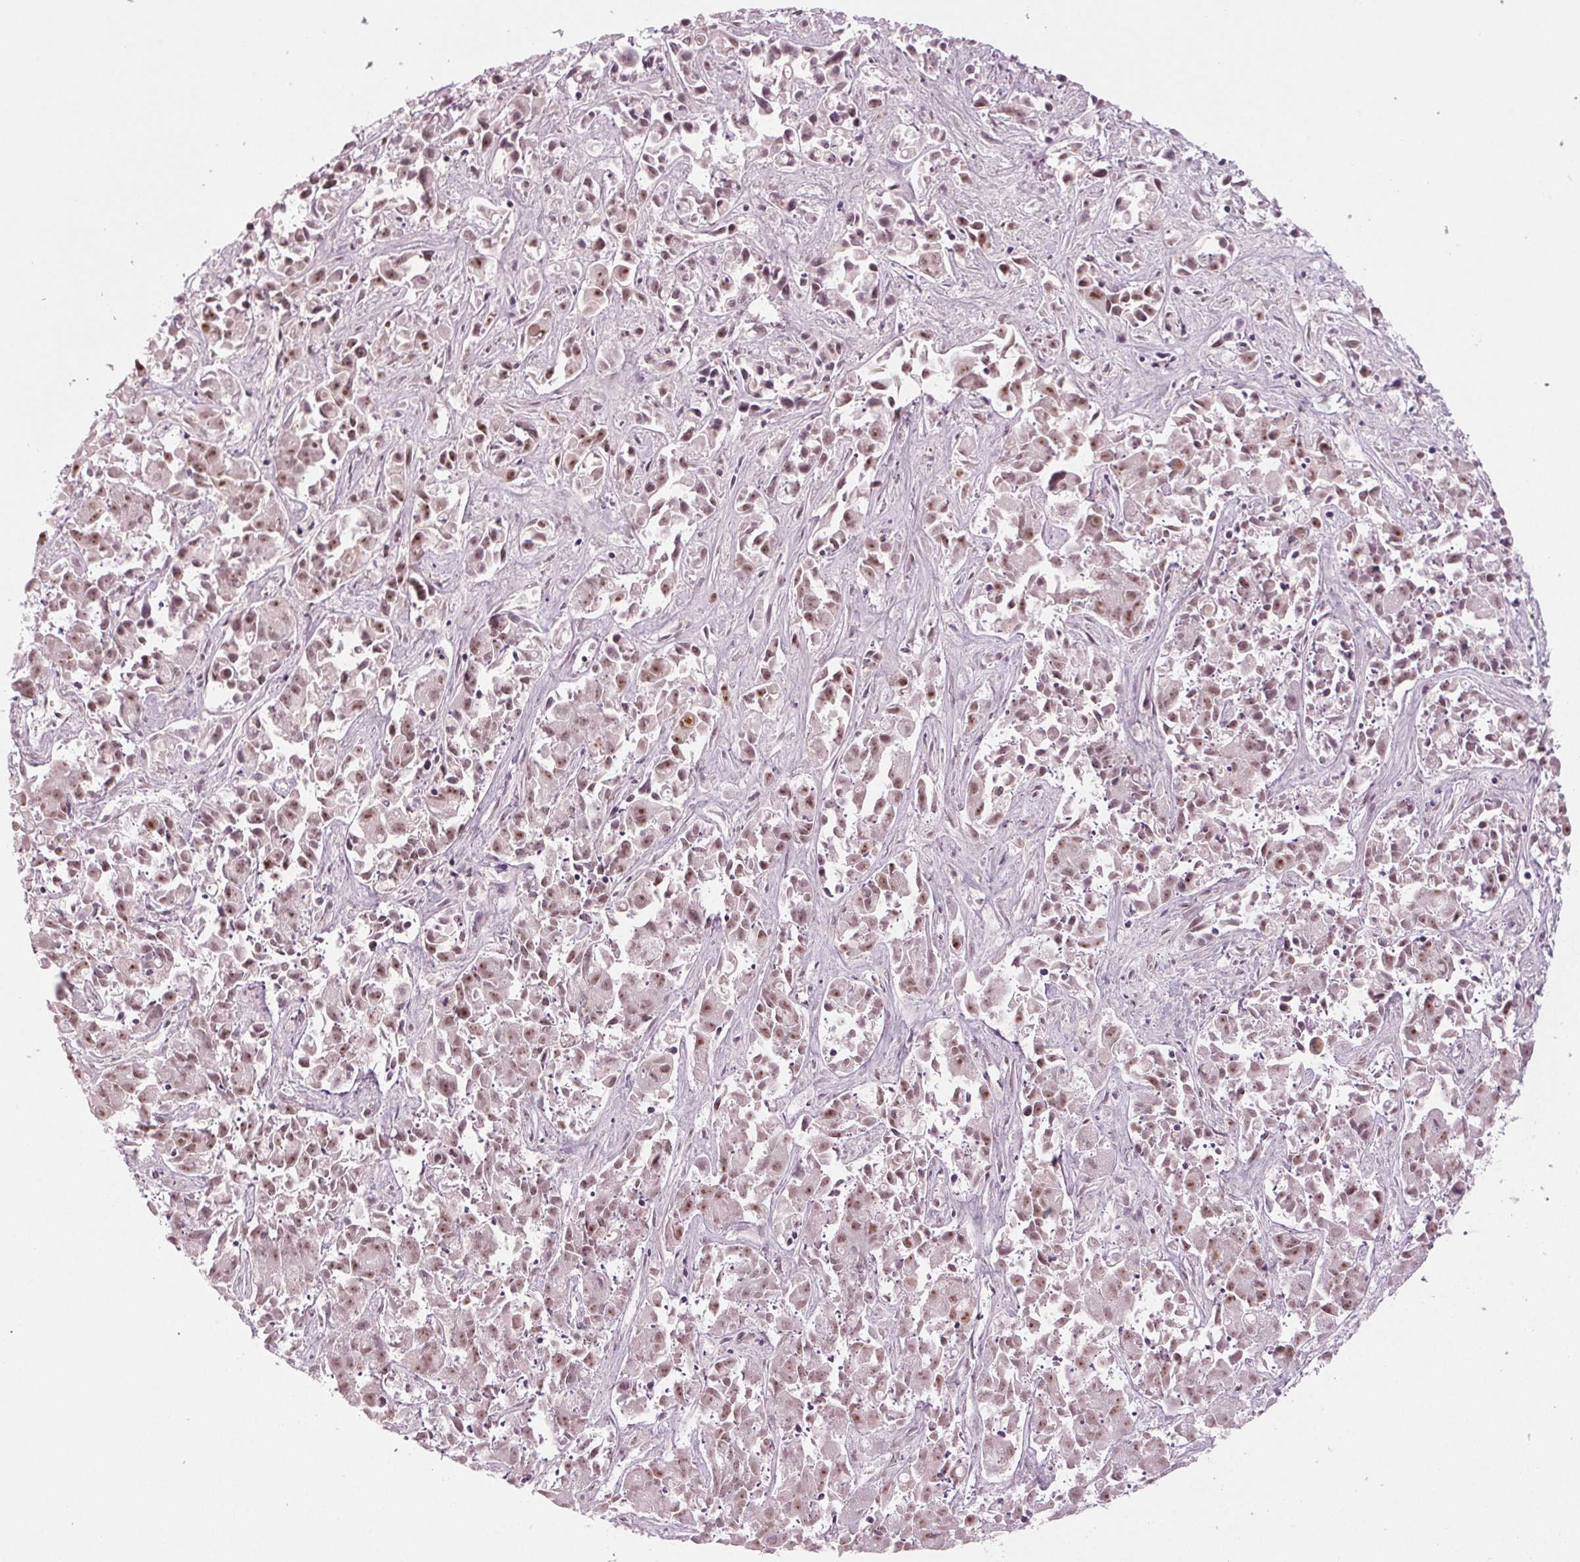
{"staining": {"intensity": "moderate", "quantity": ">75%", "location": "nuclear"}, "tissue": "liver cancer", "cell_type": "Tumor cells", "image_type": "cancer", "snomed": [{"axis": "morphology", "description": "Cholangiocarcinoma"}, {"axis": "topography", "description": "Liver"}], "caption": "Cholangiocarcinoma (liver) stained with DAB immunohistochemistry (IHC) demonstrates medium levels of moderate nuclear staining in about >75% of tumor cells.", "gene": "DDX41", "patient": {"sex": "female", "age": 81}}